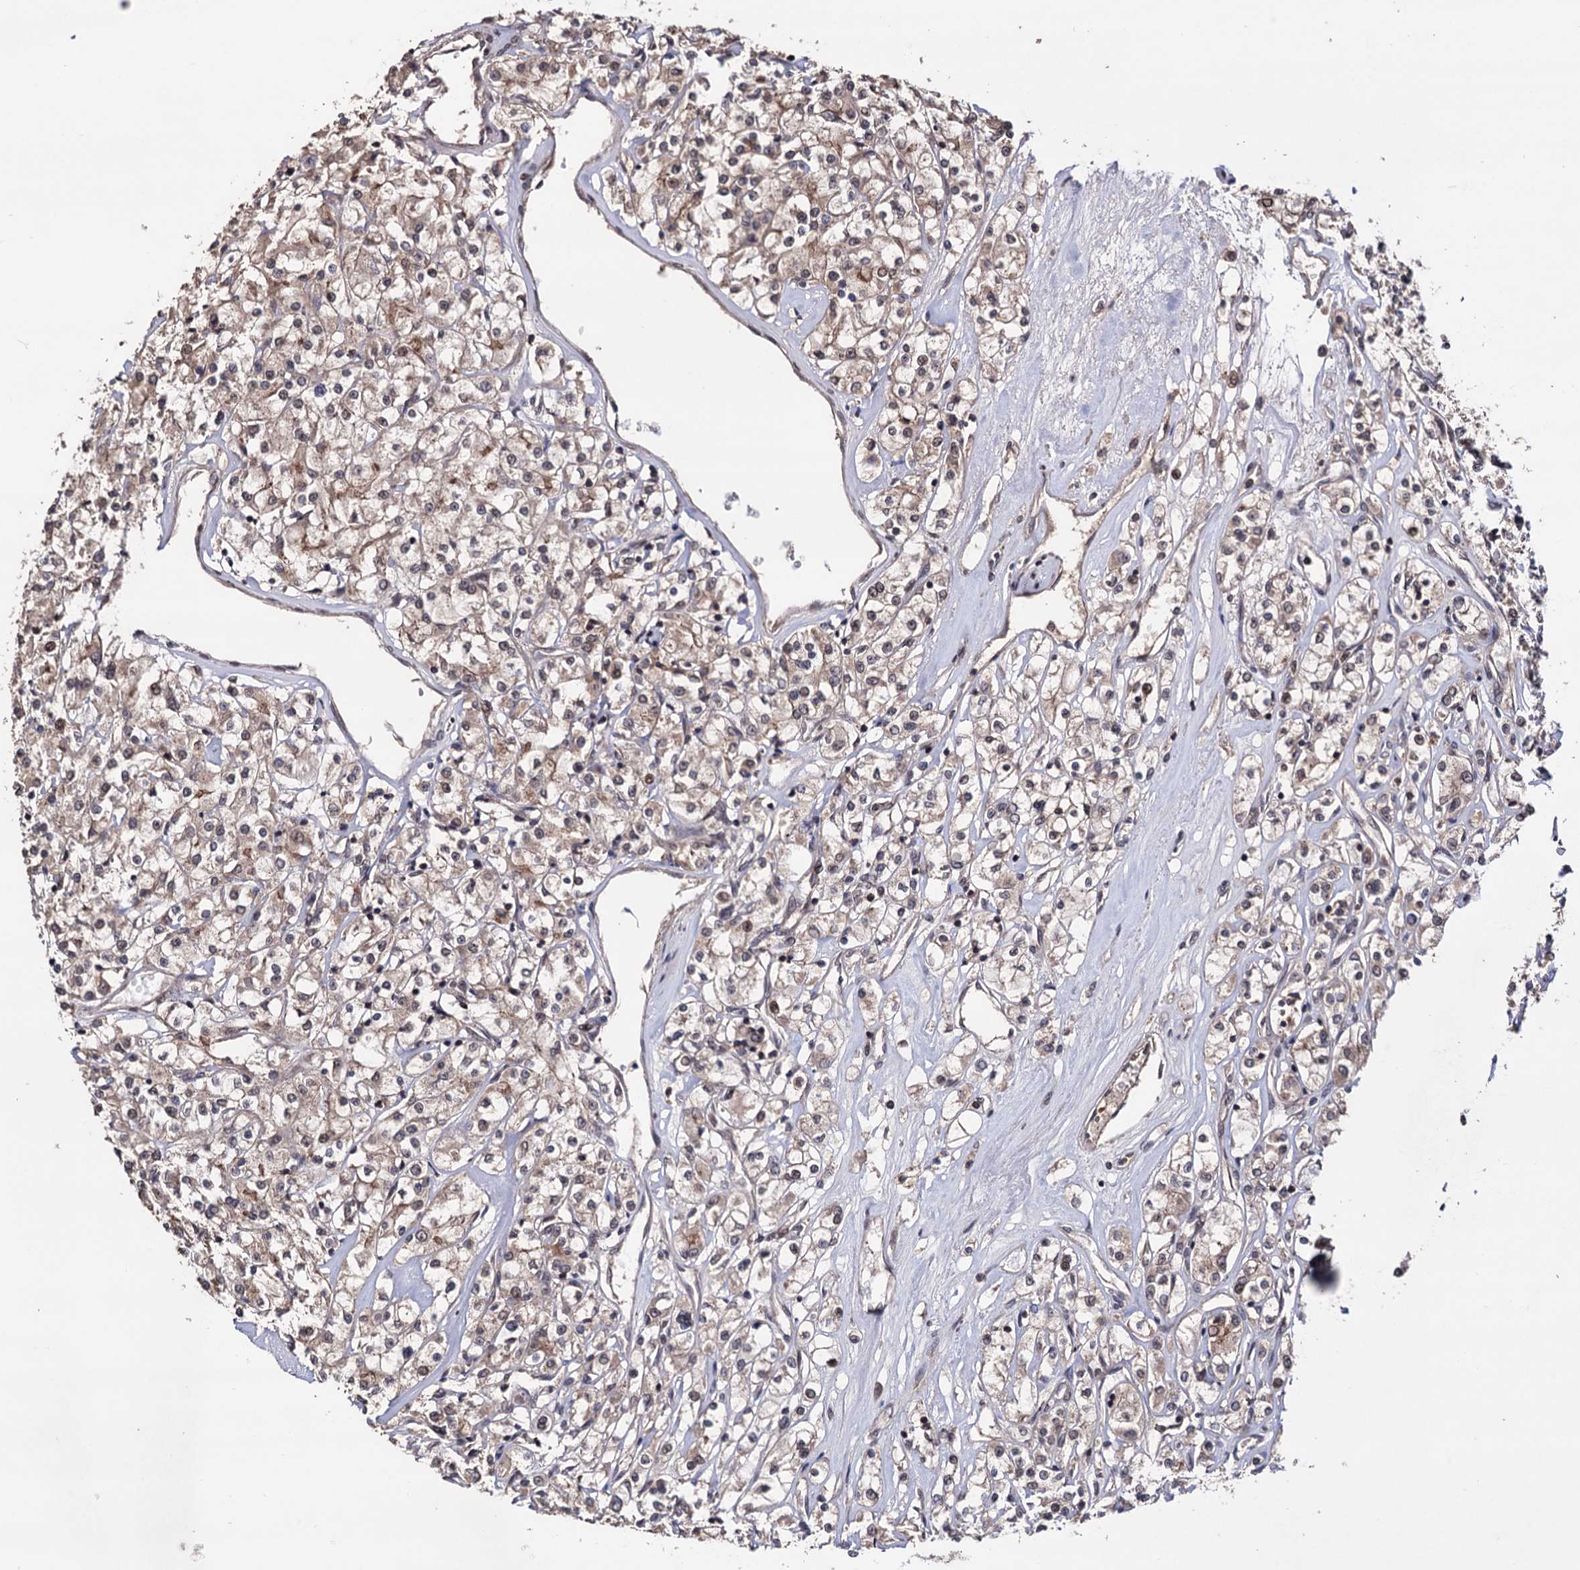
{"staining": {"intensity": "moderate", "quantity": ">75%", "location": "cytoplasmic/membranous"}, "tissue": "renal cancer", "cell_type": "Tumor cells", "image_type": "cancer", "snomed": [{"axis": "morphology", "description": "Adenocarcinoma, NOS"}, {"axis": "topography", "description": "Kidney"}], "caption": "Moderate cytoplasmic/membranous expression for a protein is present in about >75% of tumor cells of renal cancer (adenocarcinoma) using immunohistochemistry.", "gene": "KLF5", "patient": {"sex": "female", "age": 59}}